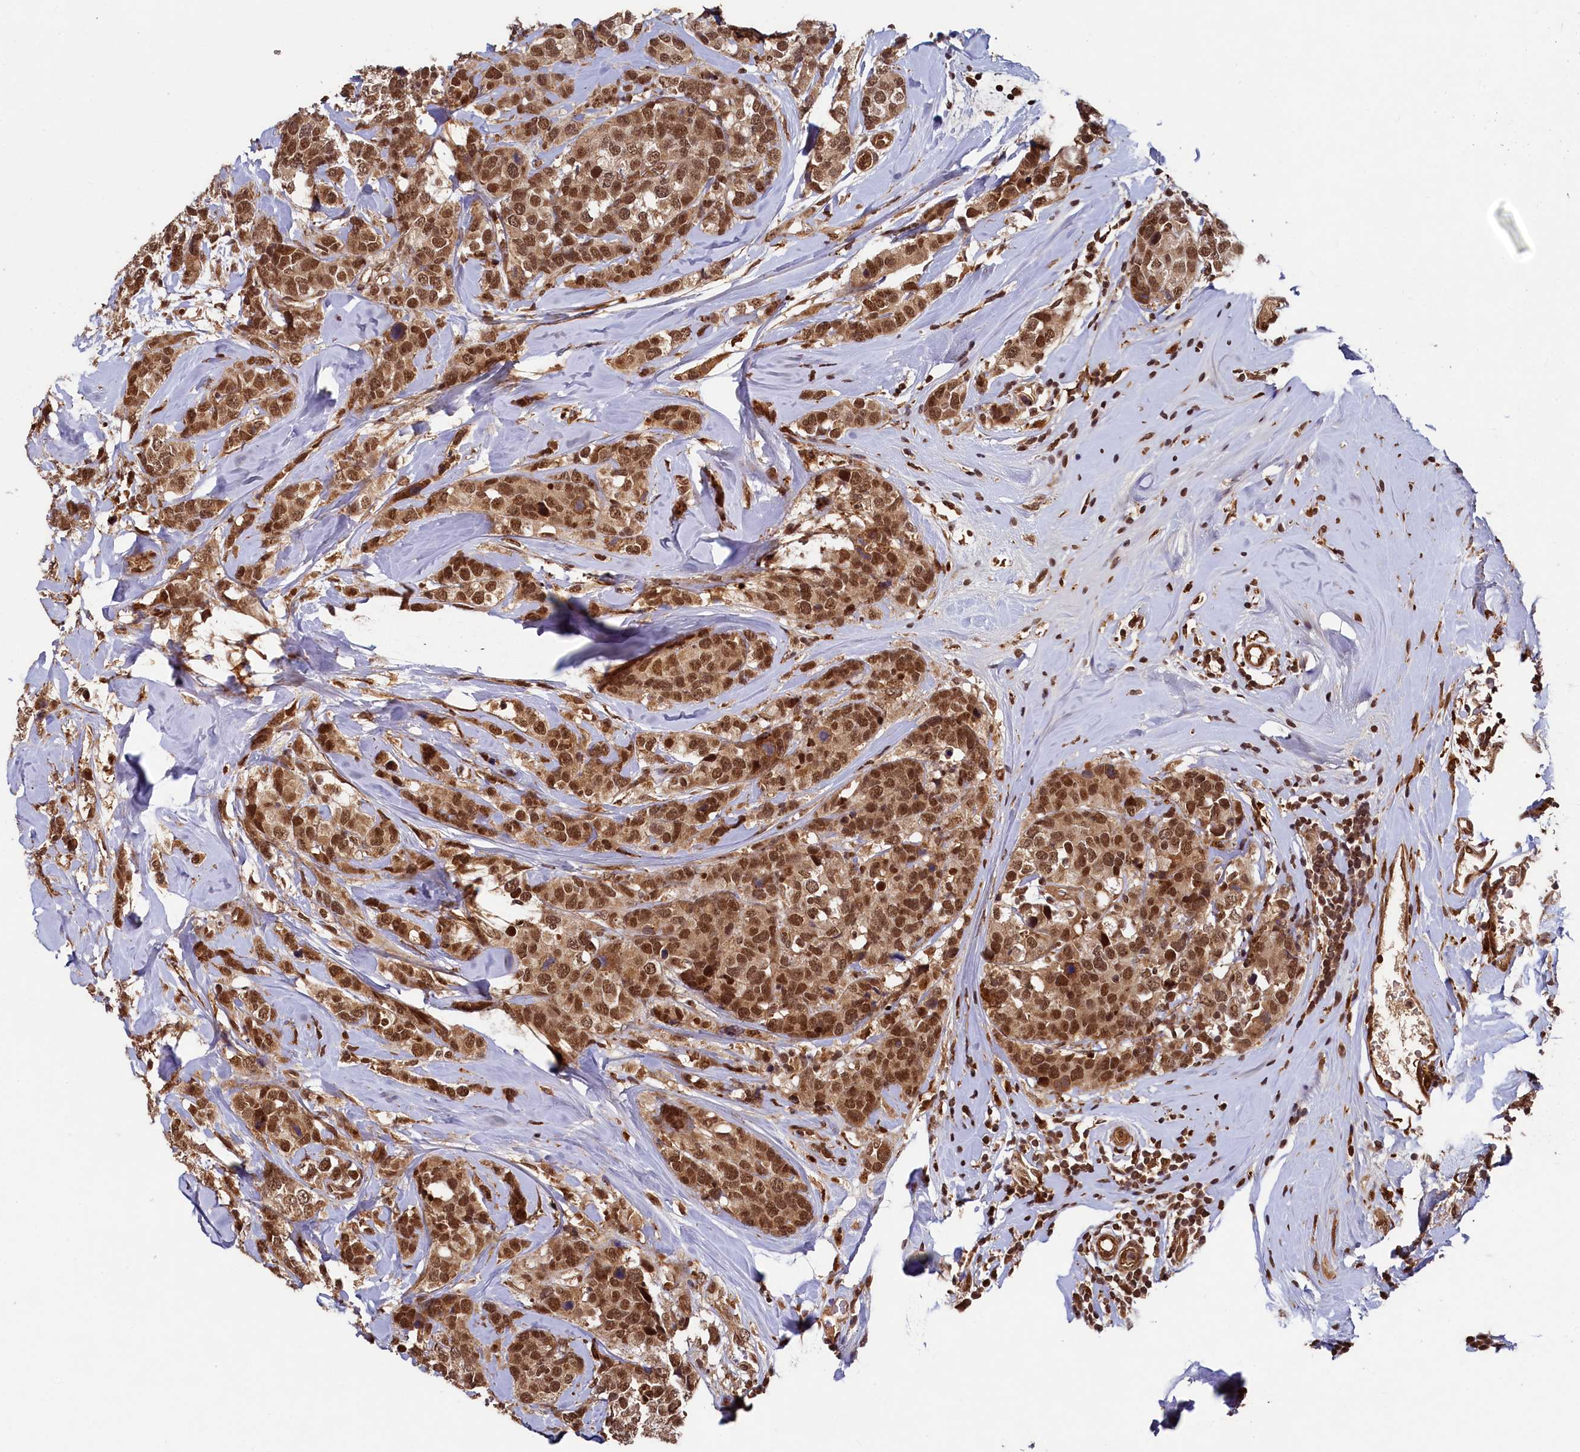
{"staining": {"intensity": "strong", "quantity": ">75%", "location": "nuclear"}, "tissue": "breast cancer", "cell_type": "Tumor cells", "image_type": "cancer", "snomed": [{"axis": "morphology", "description": "Lobular carcinoma"}, {"axis": "topography", "description": "Breast"}], "caption": "Immunohistochemistry staining of breast cancer, which demonstrates high levels of strong nuclear staining in about >75% of tumor cells indicating strong nuclear protein staining. The staining was performed using DAB (brown) for protein detection and nuclei were counterstained in hematoxylin (blue).", "gene": "TRIM23", "patient": {"sex": "female", "age": 59}}